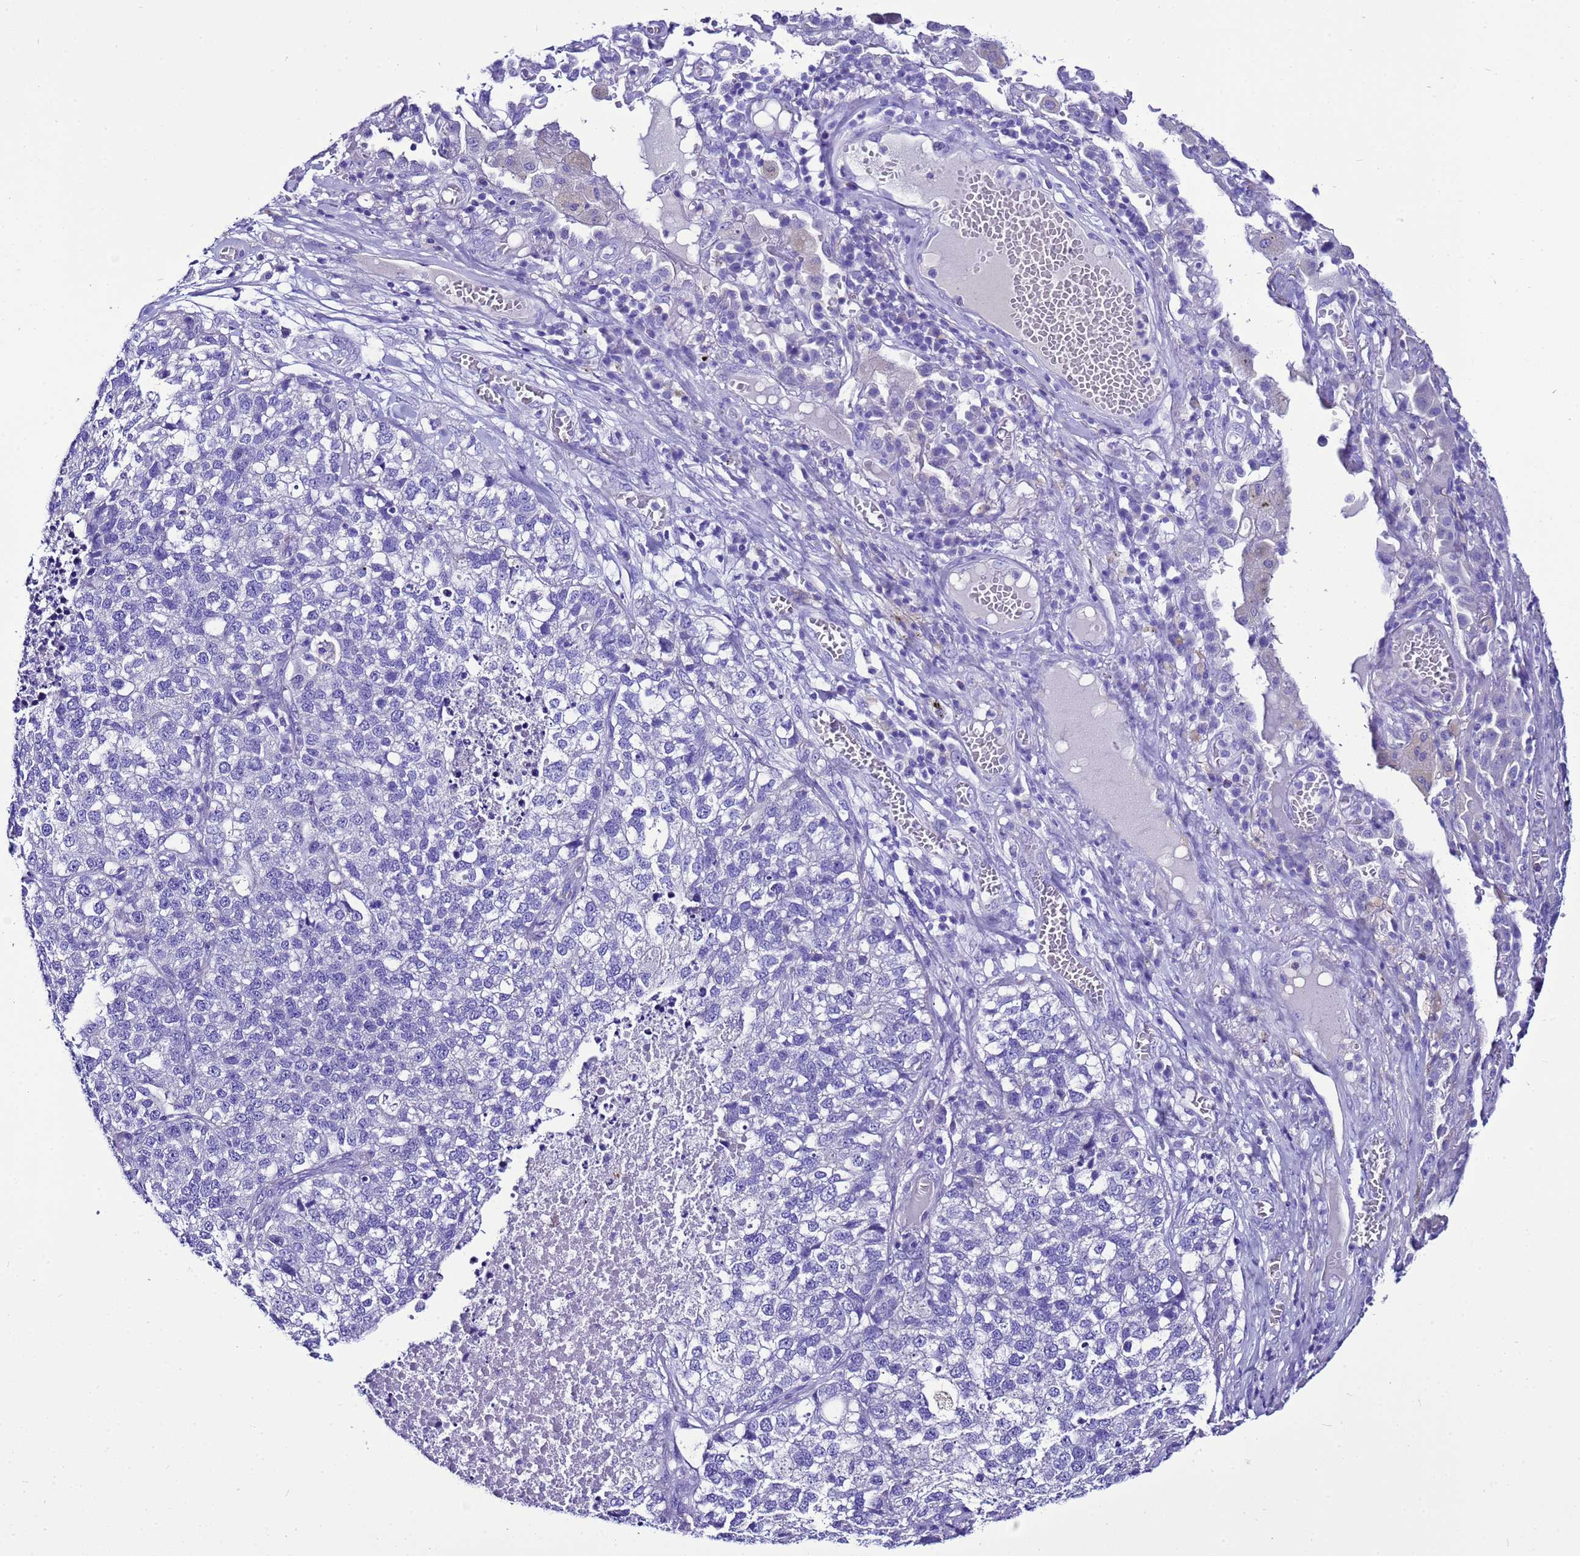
{"staining": {"intensity": "negative", "quantity": "none", "location": "none"}, "tissue": "lung cancer", "cell_type": "Tumor cells", "image_type": "cancer", "snomed": [{"axis": "morphology", "description": "Adenocarcinoma, NOS"}, {"axis": "topography", "description": "Lung"}], "caption": "Photomicrograph shows no protein positivity in tumor cells of adenocarcinoma (lung) tissue.", "gene": "BEST2", "patient": {"sex": "male", "age": 49}}